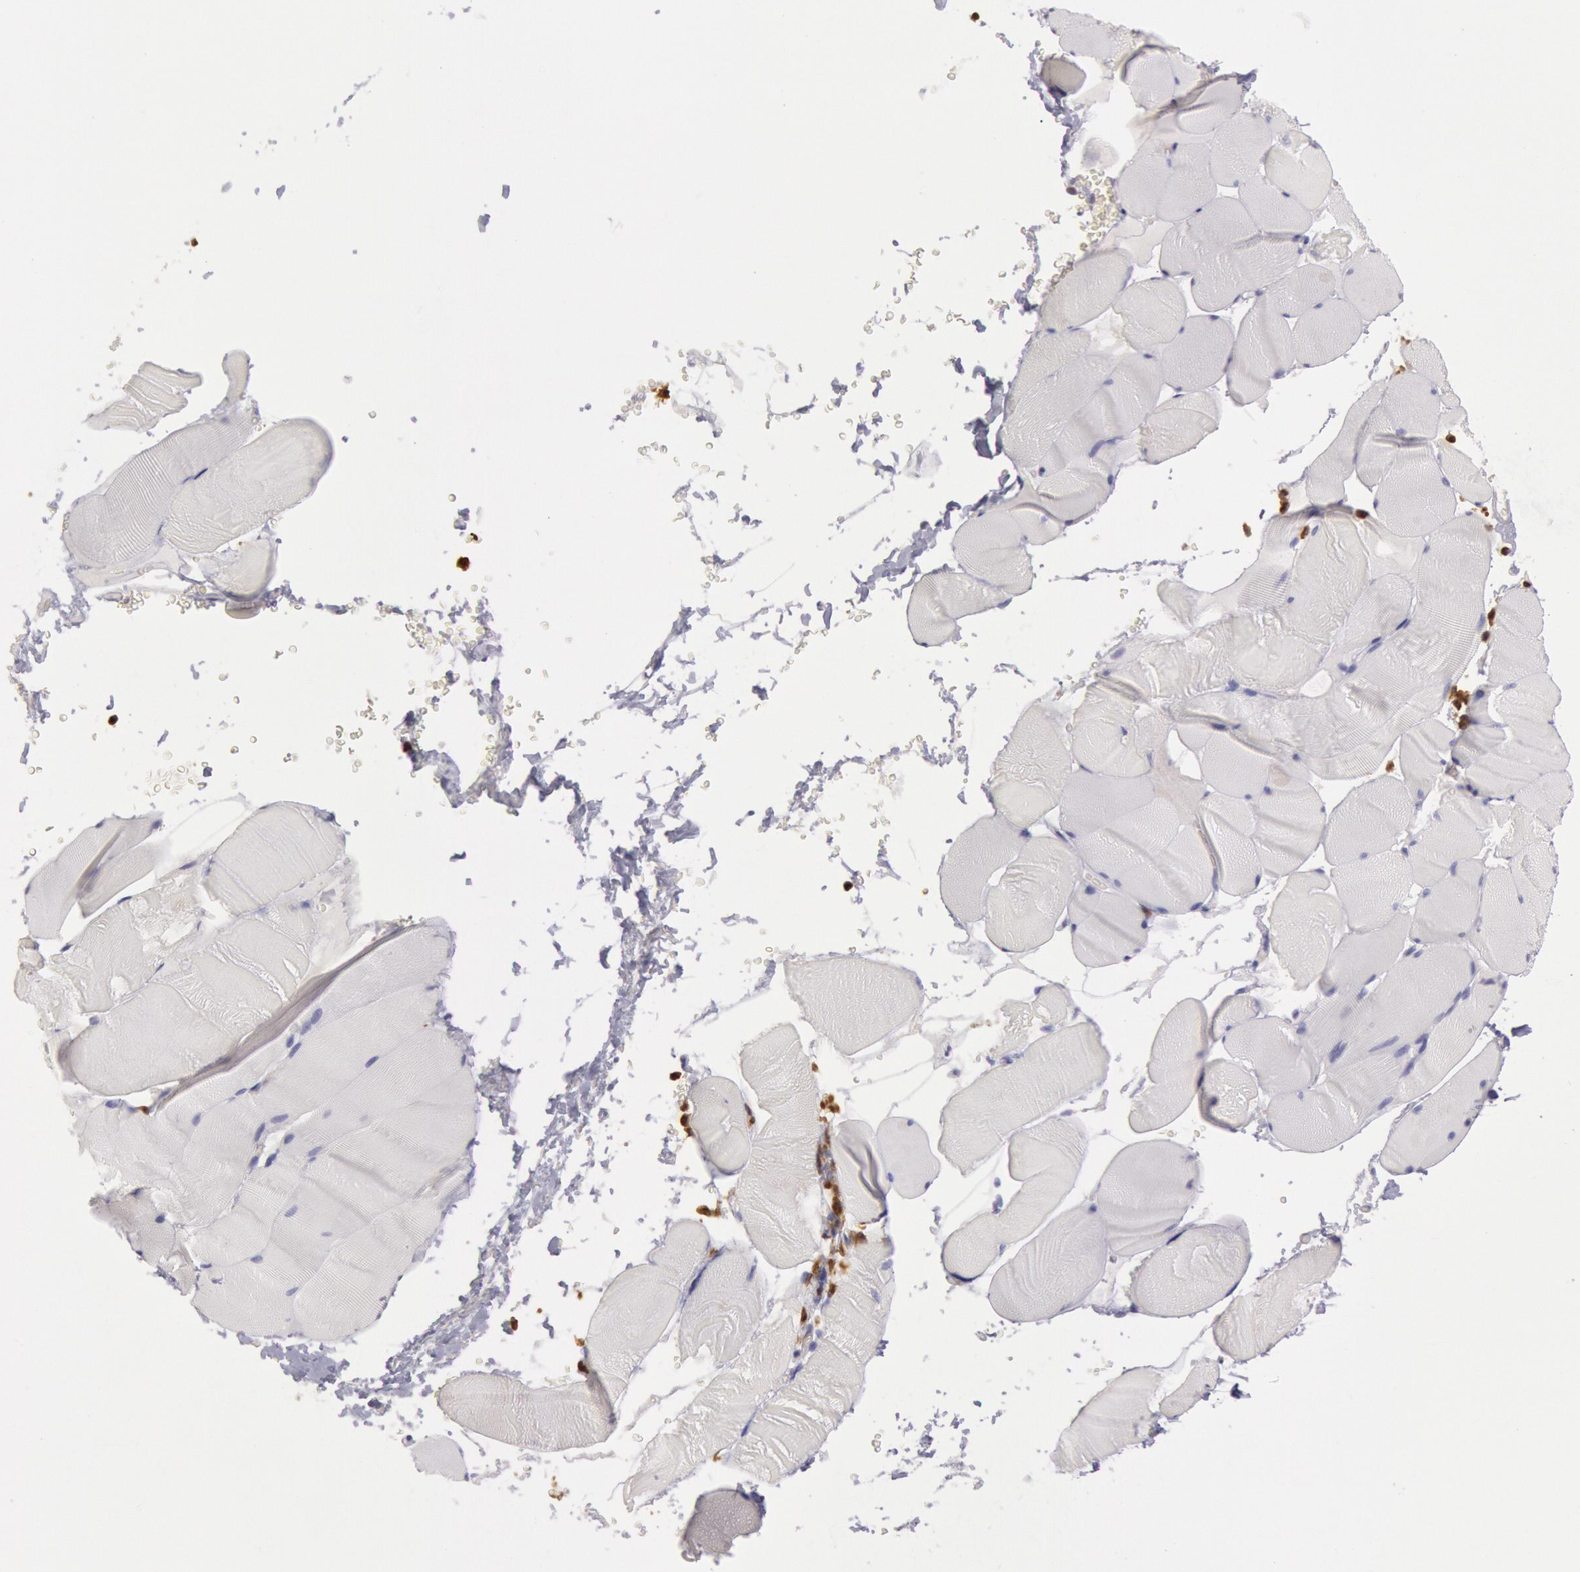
{"staining": {"intensity": "negative", "quantity": "none", "location": "none"}, "tissue": "skeletal muscle", "cell_type": "Myocytes", "image_type": "normal", "snomed": [{"axis": "morphology", "description": "Normal tissue, NOS"}, {"axis": "topography", "description": "Skeletal muscle"}], "caption": "A micrograph of human skeletal muscle is negative for staining in myocytes. (Stains: DAB (3,3'-diaminobenzidine) IHC with hematoxylin counter stain, Microscopy: brightfield microscopy at high magnification).", "gene": "RAB27A", "patient": {"sex": "male", "age": 62}}